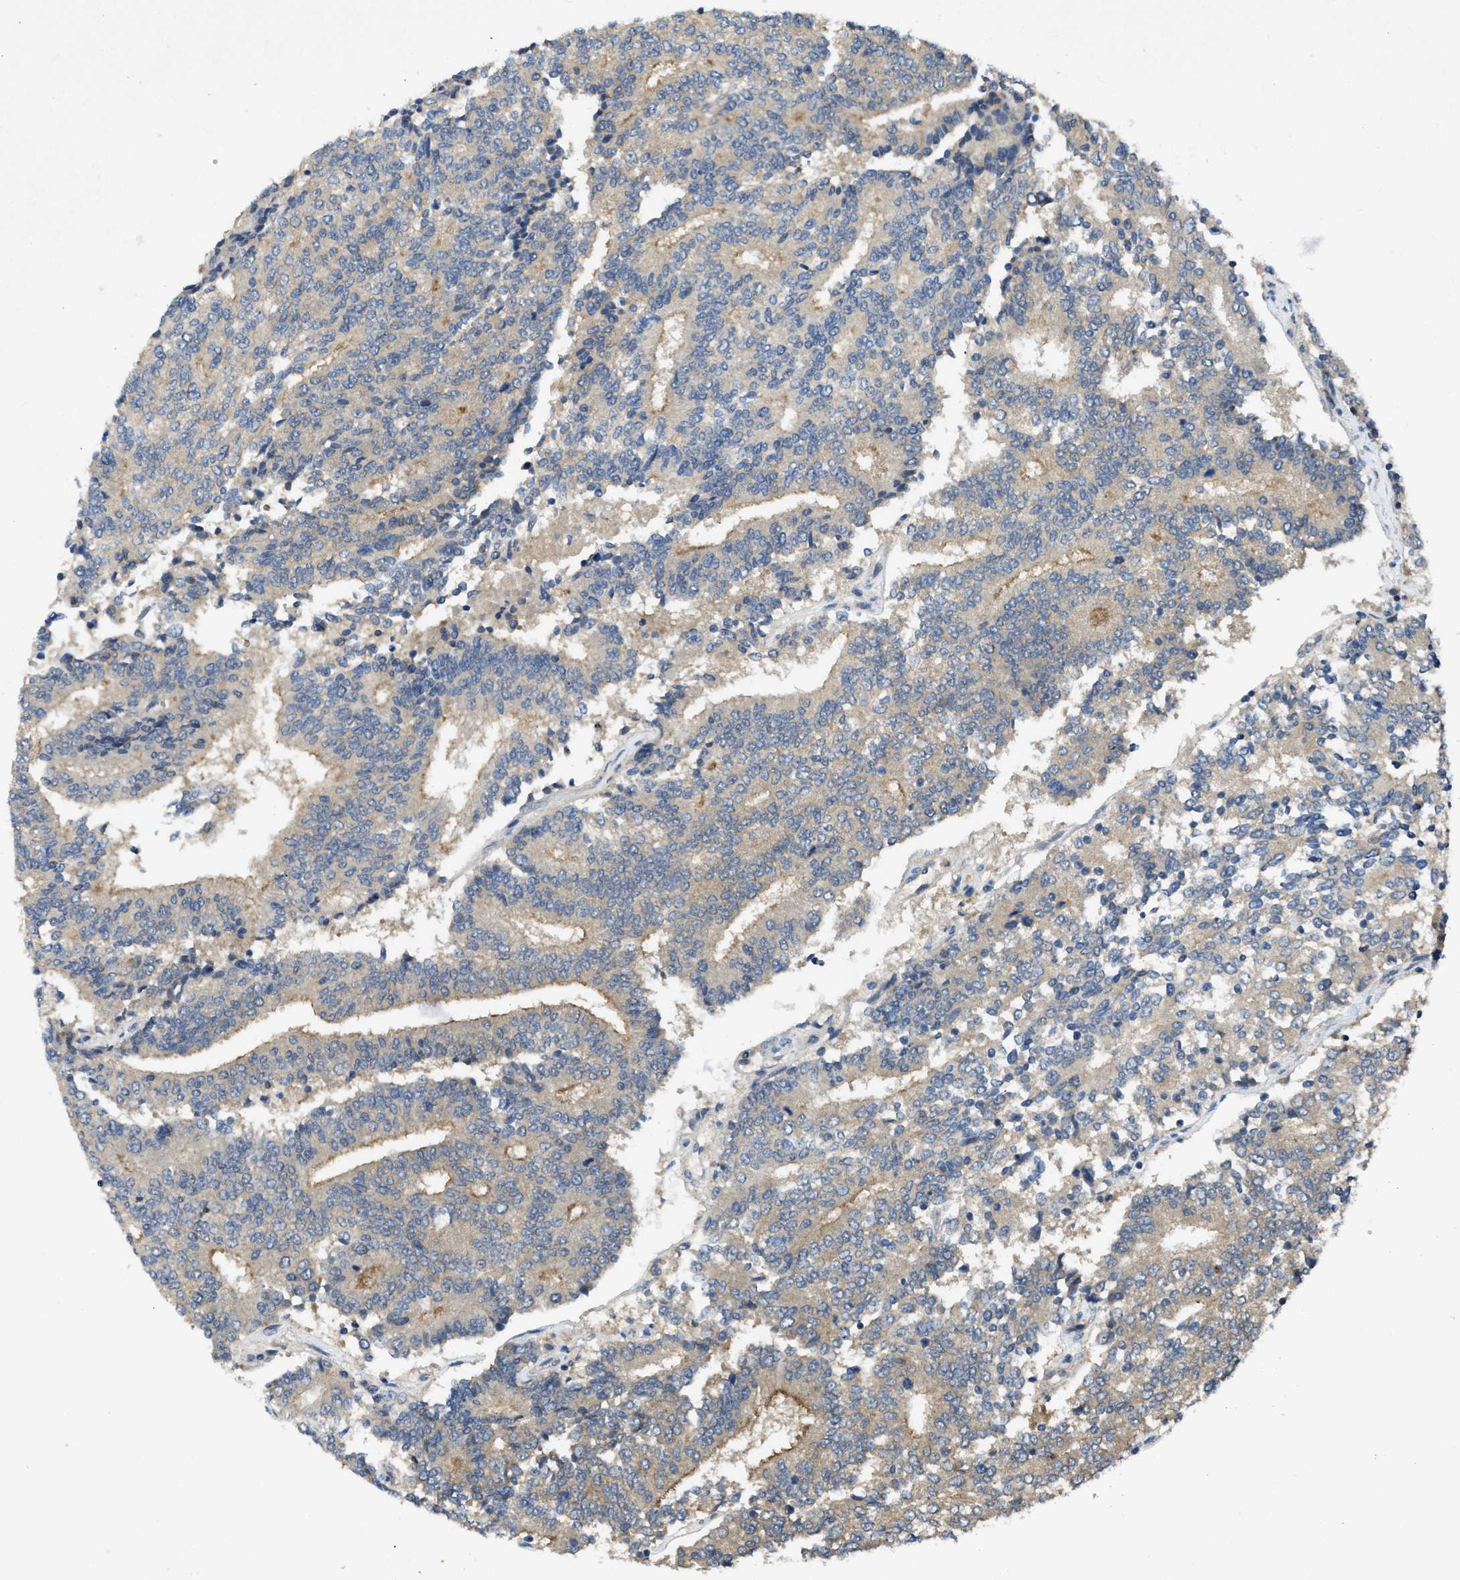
{"staining": {"intensity": "weak", "quantity": "<25%", "location": "cytoplasmic/membranous"}, "tissue": "prostate cancer", "cell_type": "Tumor cells", "image_type": "cancer", "snomed": [{"axis": "morphology", "description": "Normal tissue, NOS"}, {"axis": "morphology", "description": "Adenocarcinoma, High grade"}, {"axis": "topography", "description": "Prostate"}, {"axis": "topography", "description": "Seminal veicle"}], "caption": "Immunohistochemical staining of human prostate cancer (adenocarcinoma (high-grade)) reveals no significant expression in tumor cells.", "gene": "PPP3CA", "patient": {"sex": "male", "age": 55}}